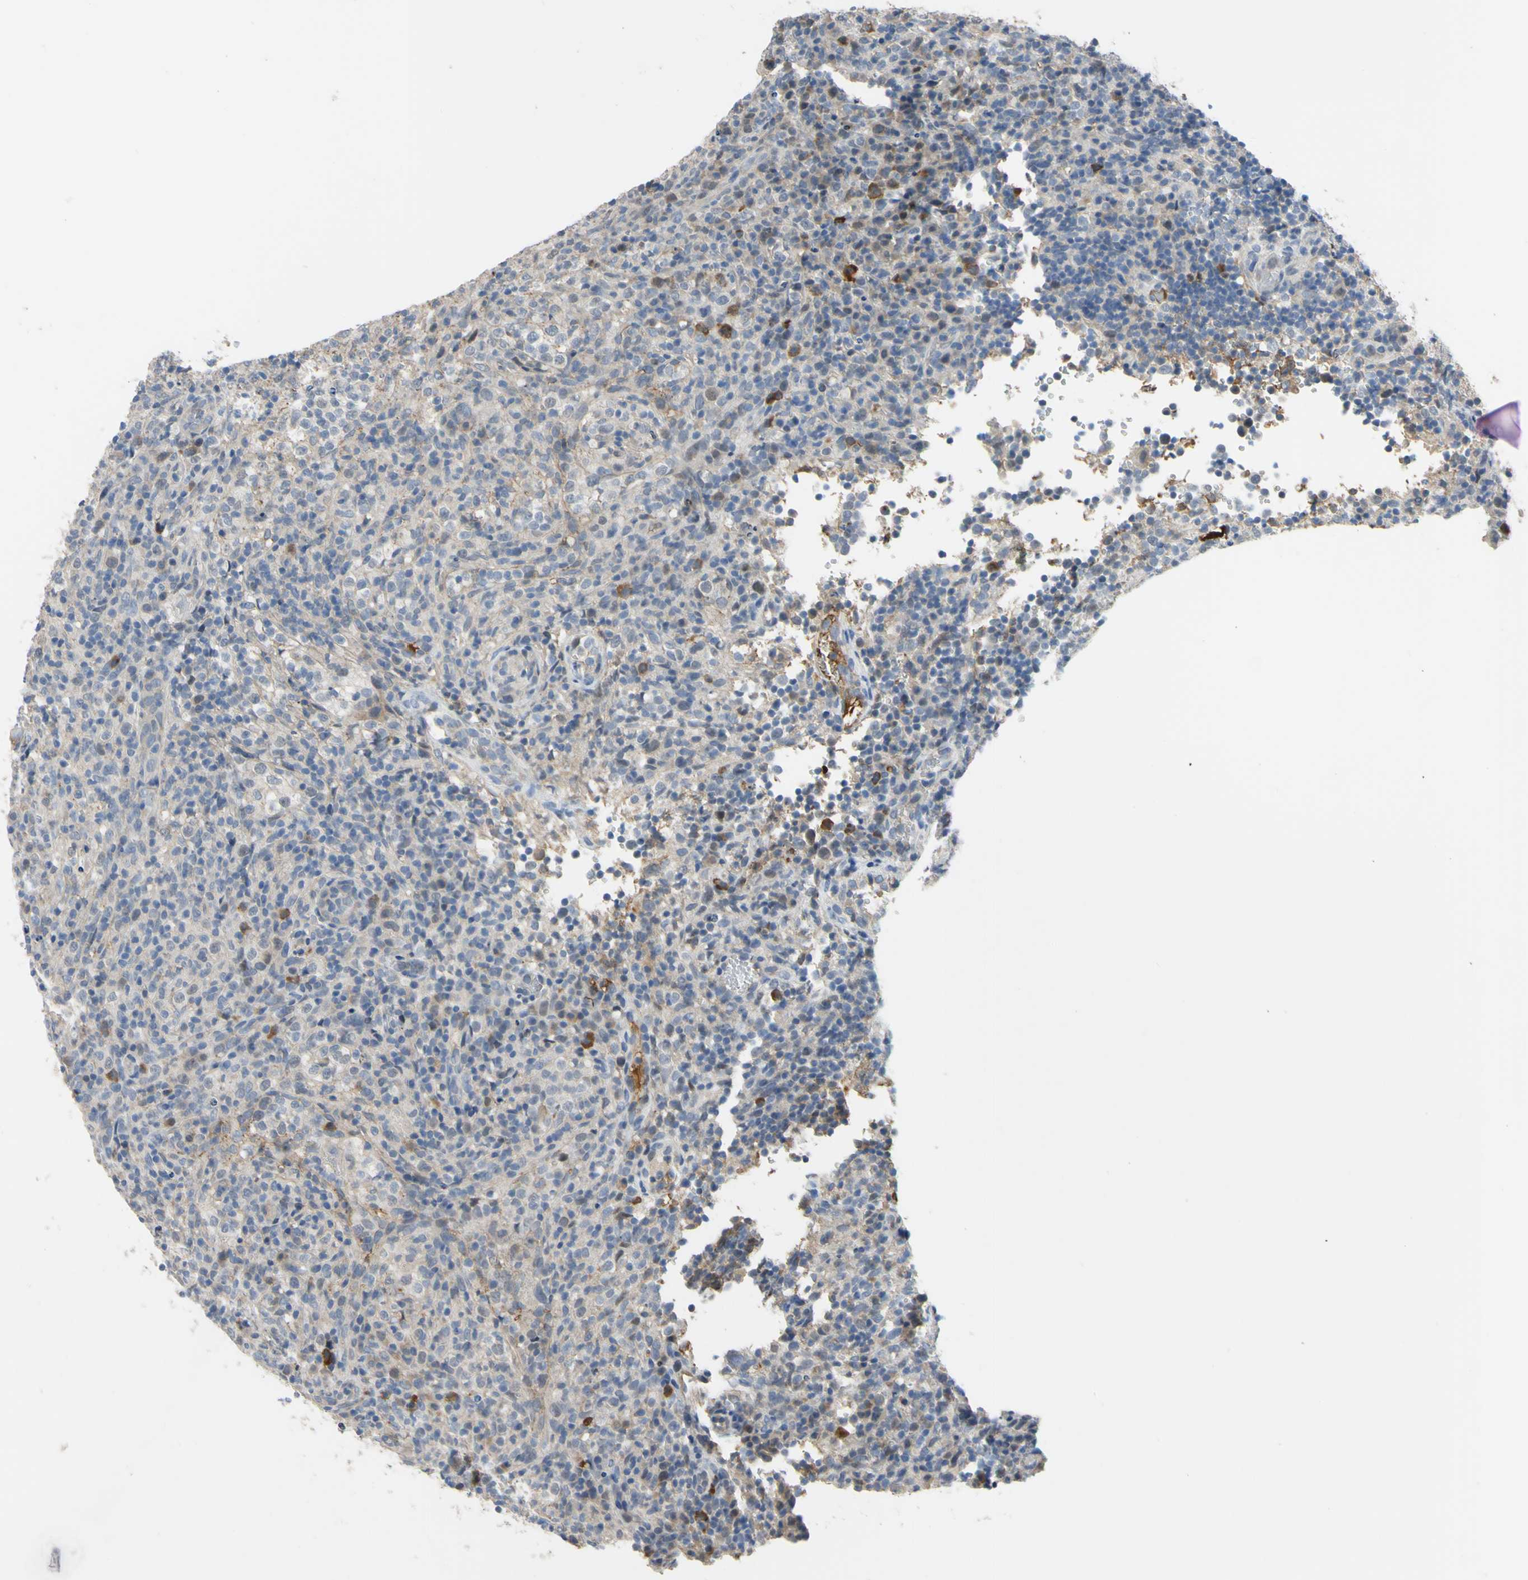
{"staining": {"intensity": "strong", "quantity": "<25%", "location": "nuclear"}, "tissue": "lymphoma", "cell_type": "Tumor cells", "image_type": "cancer", "snomed": [{"axis": "morphology", "description": "Malignant lymphoma, non-Hodgkin's type, High grade"}, {"axis": "topography", "description": "Lymph node"}], "caption": "Immunohistochemical staining of human malignant lymphoma, non-Hodgkin's type (high-grade) displays strong nuclear protein expression in about <25% of tumor cells. The protein is shown in brown color, while the nuclei are stained blue.", "gene": "LHX9", "patient": {"sex": "female", "age": 76}}